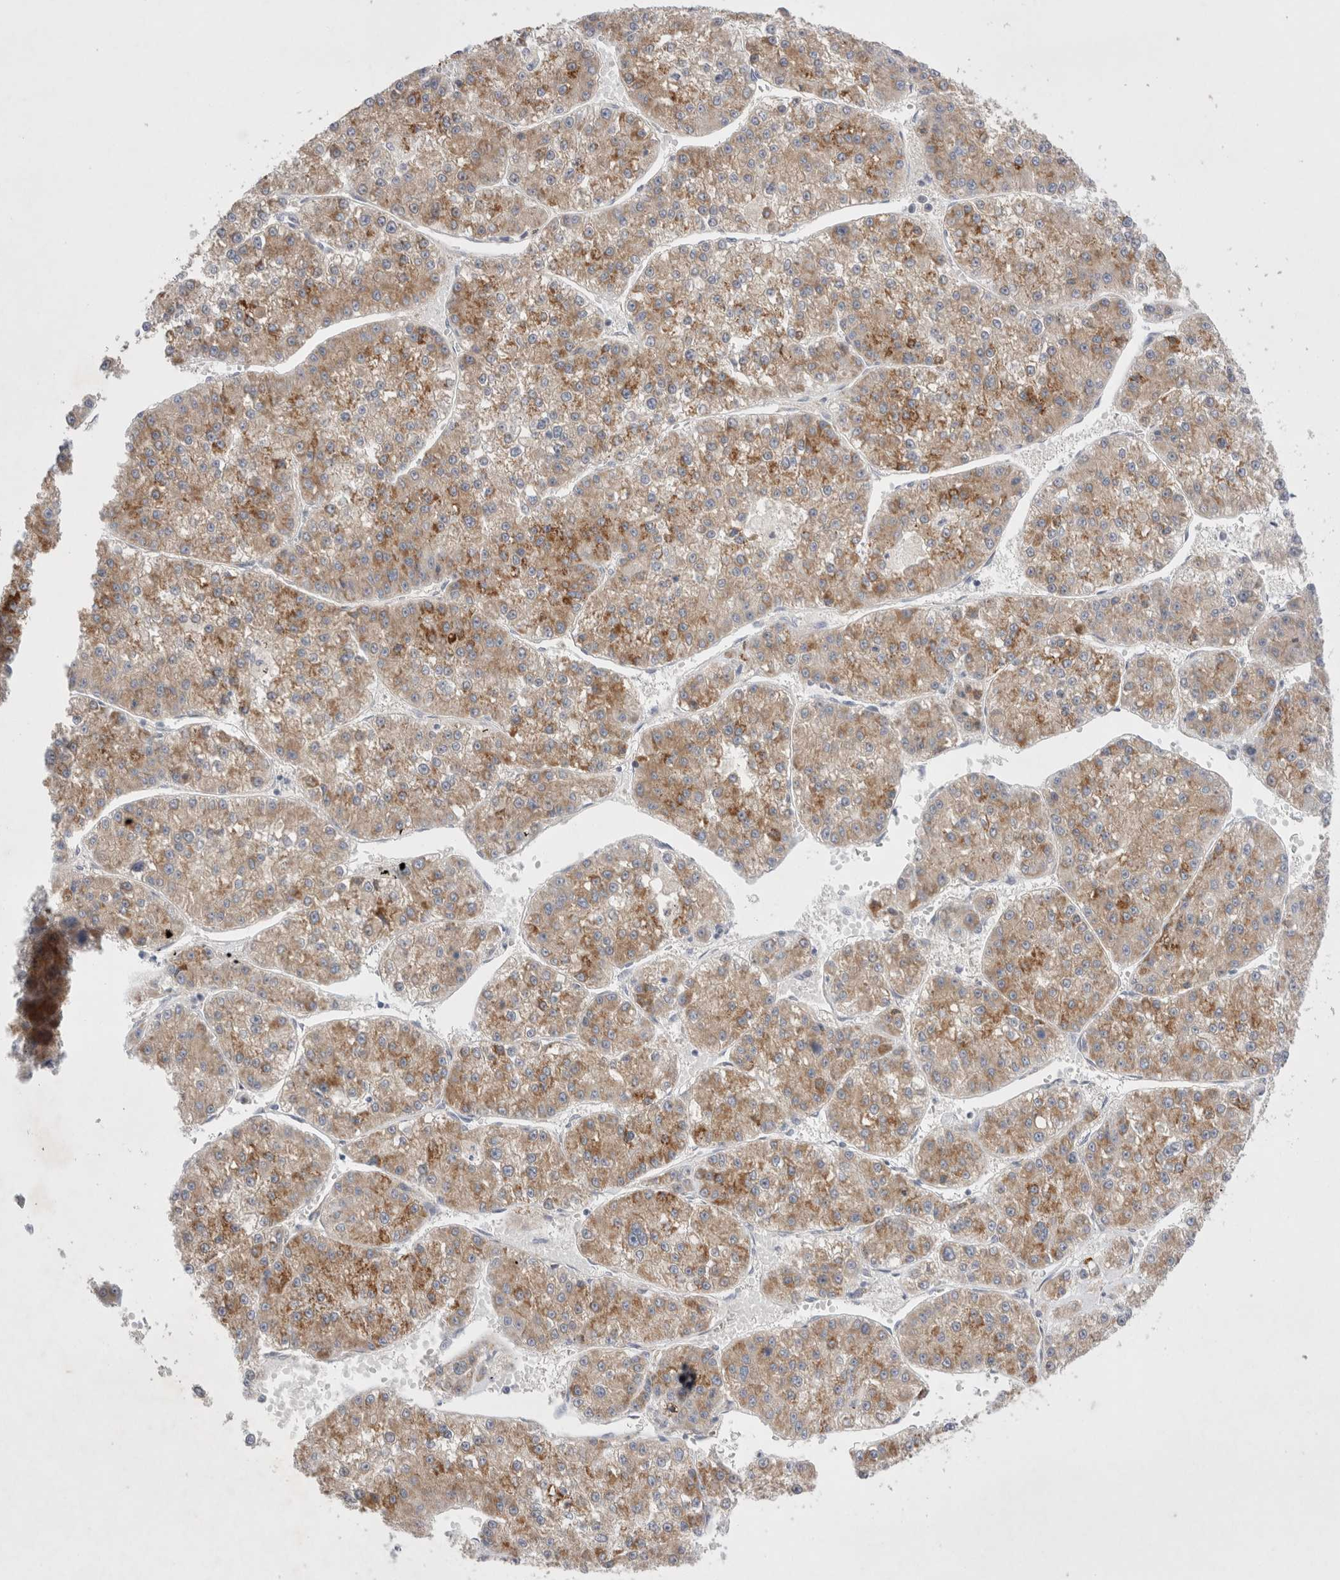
{"staining": {"intensity": "moderate", "quantity": ">75%", "location": "cytoplasmic/membranous"}, "tissue": "liver cancer", "cell_type": "Tumor cells", "image_type": "cancer", "snomed": [{"axis": "morphology", "description": "Carcinoma, Hepatocellular, NOS"}, {"axis": "topography", "description": "Liver"}], "caption": "About >75% of tumor cells in hepatocellular carcinoma (liver) exhibit moderate cytoplasmic/membranous protein staining as visualized by brown immunohistochemical staining.", "gene": "RBM12B", "patient": {"sex": "female", "age": 73}}